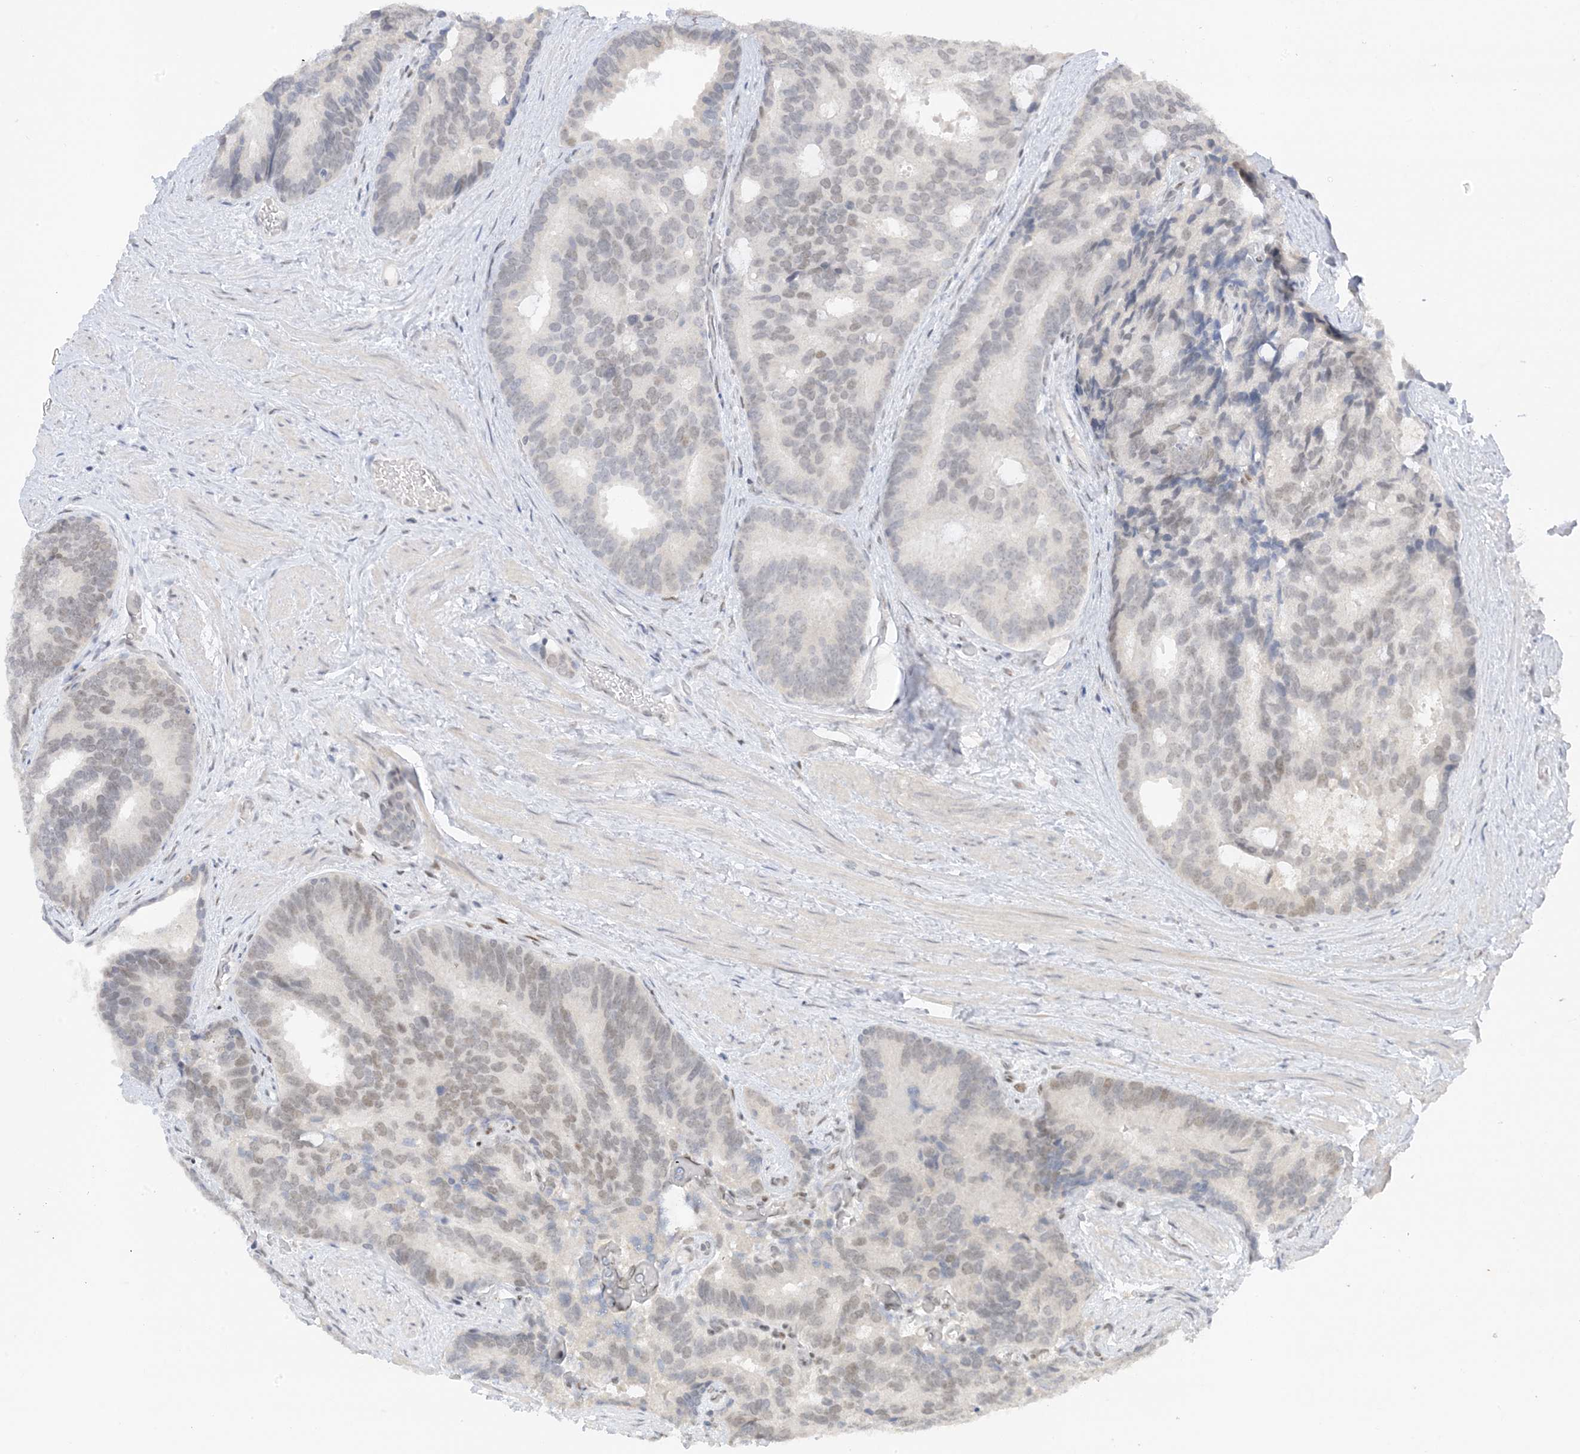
{"staining": {"intensity": "weak", "quantity": "<25%", "location": "nuclear"}, "tissue": "prostate cancer", "cell_type": "Tumor cells", "image_type": "cancer", "snomed": [{"axis": "morphology", "description": "Adenocarcinoma, Low grade"}, {"axis": "topography", "description": "Prostate"}], "caption": "Immunohistochemistry photomicrograph of prostate adenocarcinoma (low-grade) stained for a protein (brown), which exhibits no positivity in tumor cells.", "gene": "MSL3", "patient": {"sex": "male", "age": 71}}